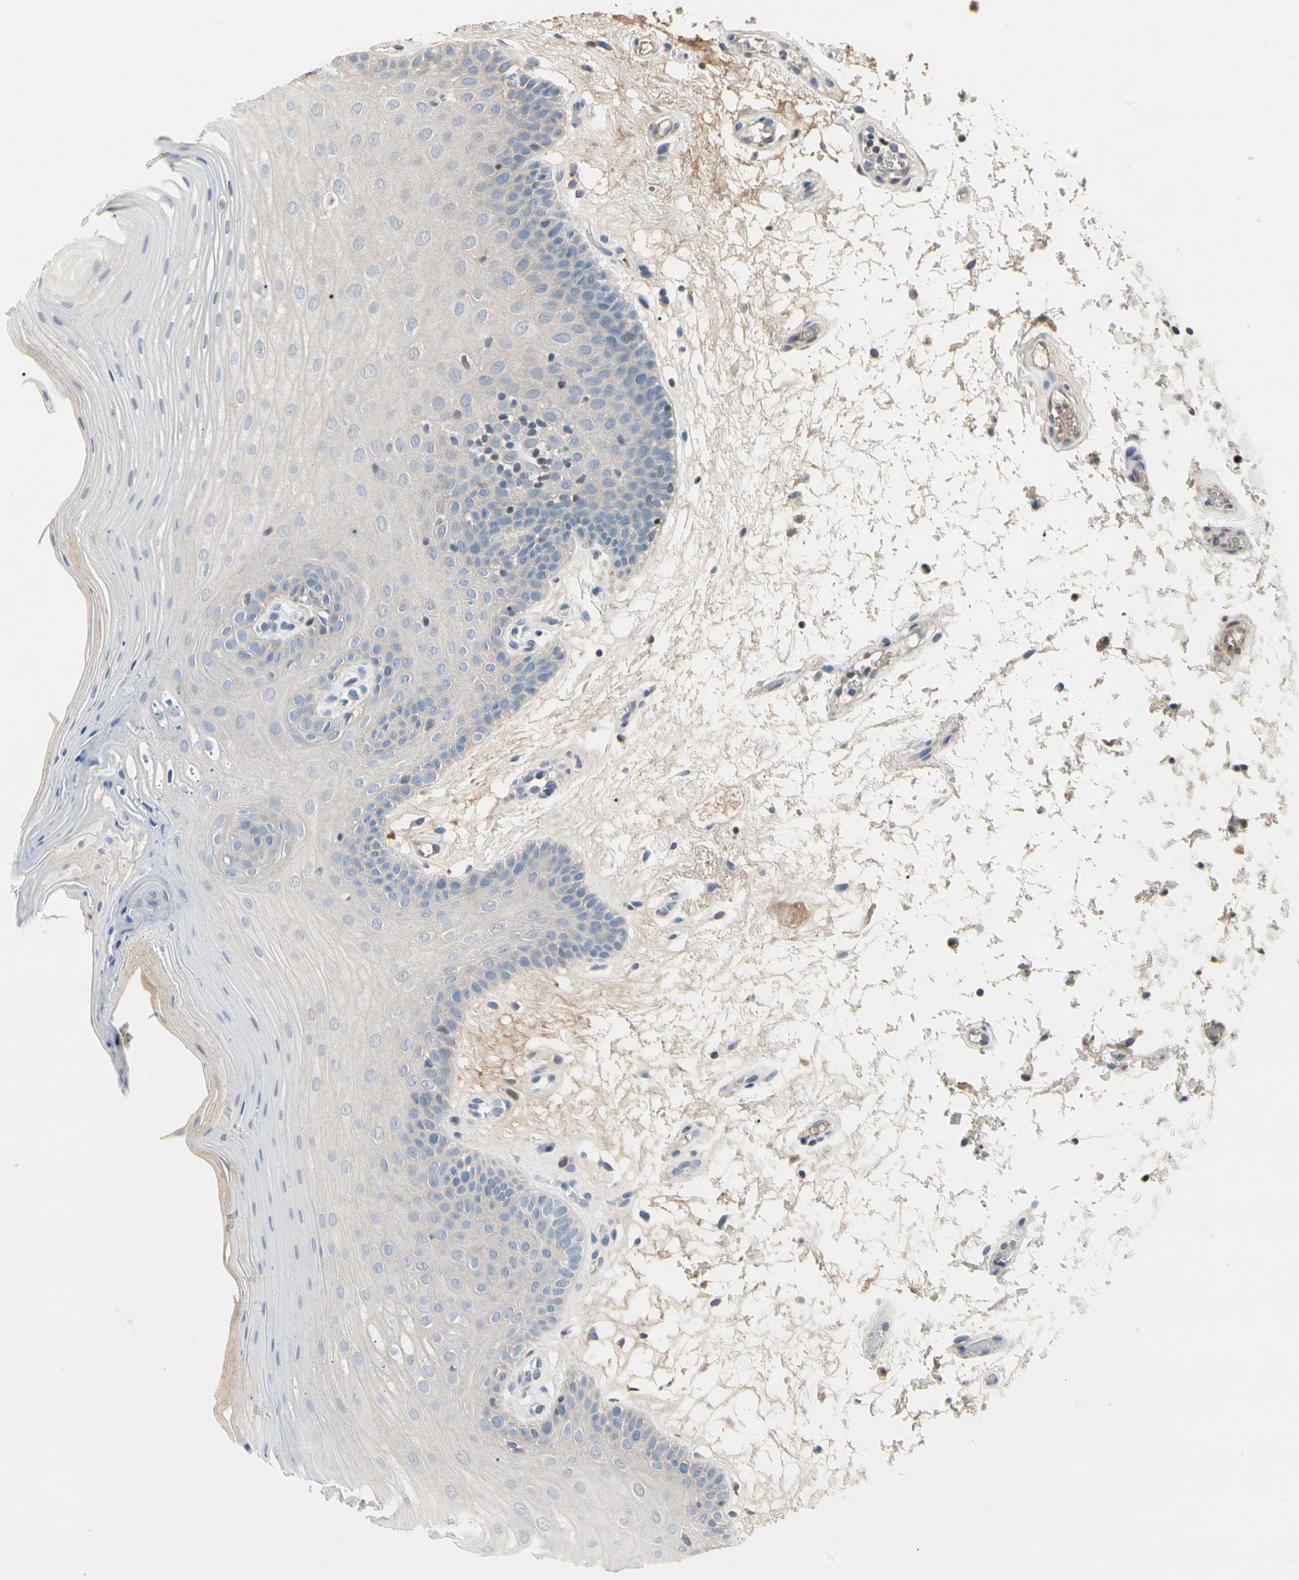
{"staining": {"intensity": "weak", "quantity": "<25%", "location": "cytoplasmic/membranous"}, "tissue": "oral mucosa", "cell_type": "Squamous epithelial cells", "image_type": "normal", "snomed": [{"axis": "morphology", "description": "Normal tissue, NOS"}, {"axis": "morphology", "description": "Squamous cell carcinoma, NOS"}, {"axis": "topography", "description": "Skeletal muscle"}, {"axis": "topography", "description": "Oral tissue"}, {"axis": "topography", "description": "Head-Neck"}], "caption": "A micrograph of oral mucosa stained for a protein shows no brown staining in squamous epithelial cells. (DAB immunohistochemistry (IHC), high magnification).", "gene": "ECRG4", "patient": {"sex": "male", "age": 71}}